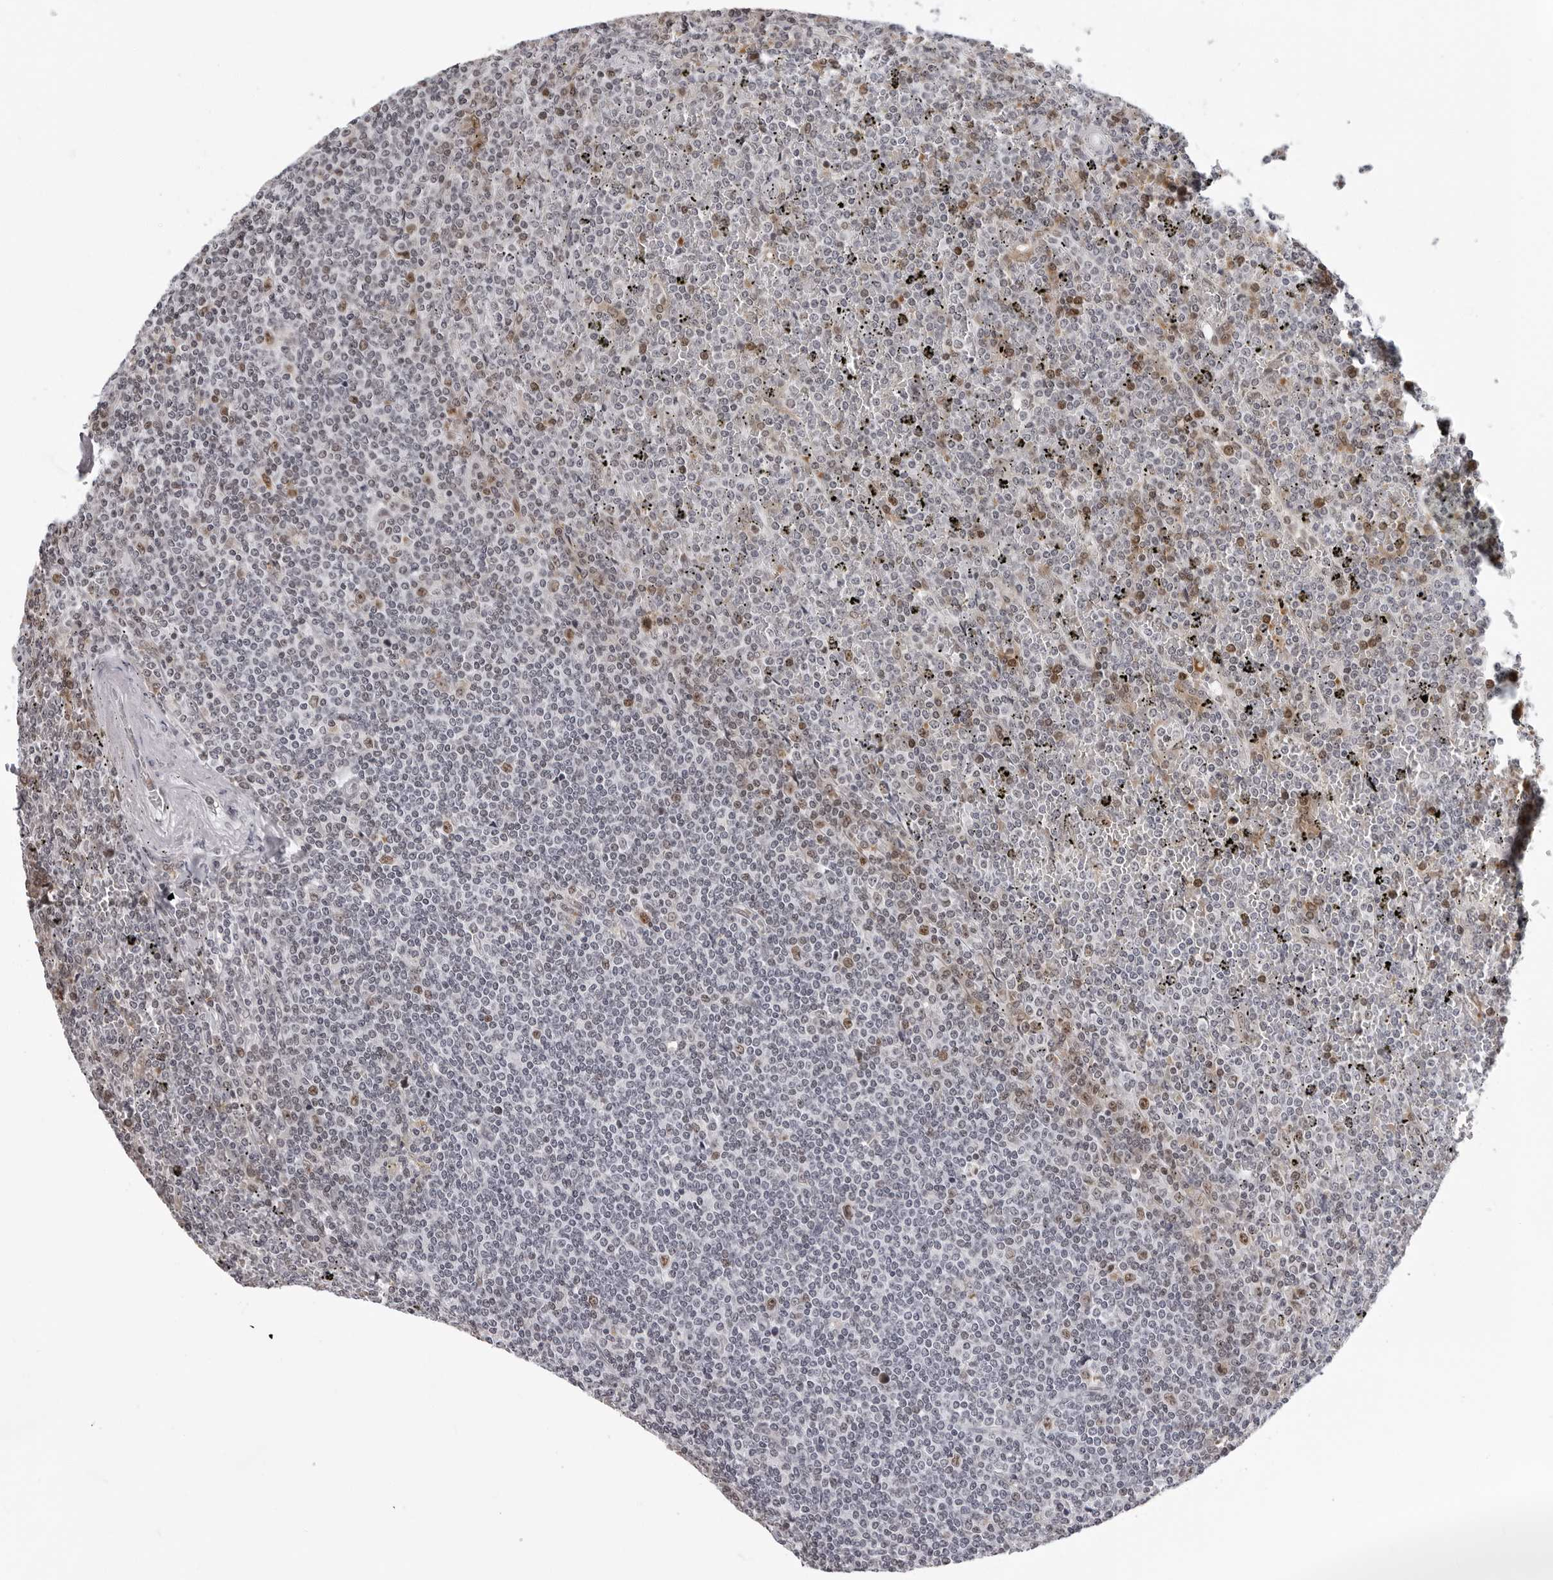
{"staining": {"intensity": "moderate", "quantity": "<25%", "location": "nuclear"}, "tissue": "lymphoma", "cell_type": "Tumor cells", "image_type": "cancer", "snomed": [{"axis": "morphology", "description": "Malignant lymphoma, non-Hodgkin's type, Low grade"}, {"axis": "topography", "description": "Spleen"}], "caption": "DAB (3,3'-diaminobenzidine) immunohistochemical staining of human malignant lymphoma, non-Hodgkin's type (low-grade) exhibits moderate nuclear protein positivity in approximately <25% of tumor cells.", "gene": "USP1", "patient": {"sex": "female", "age": 19}}